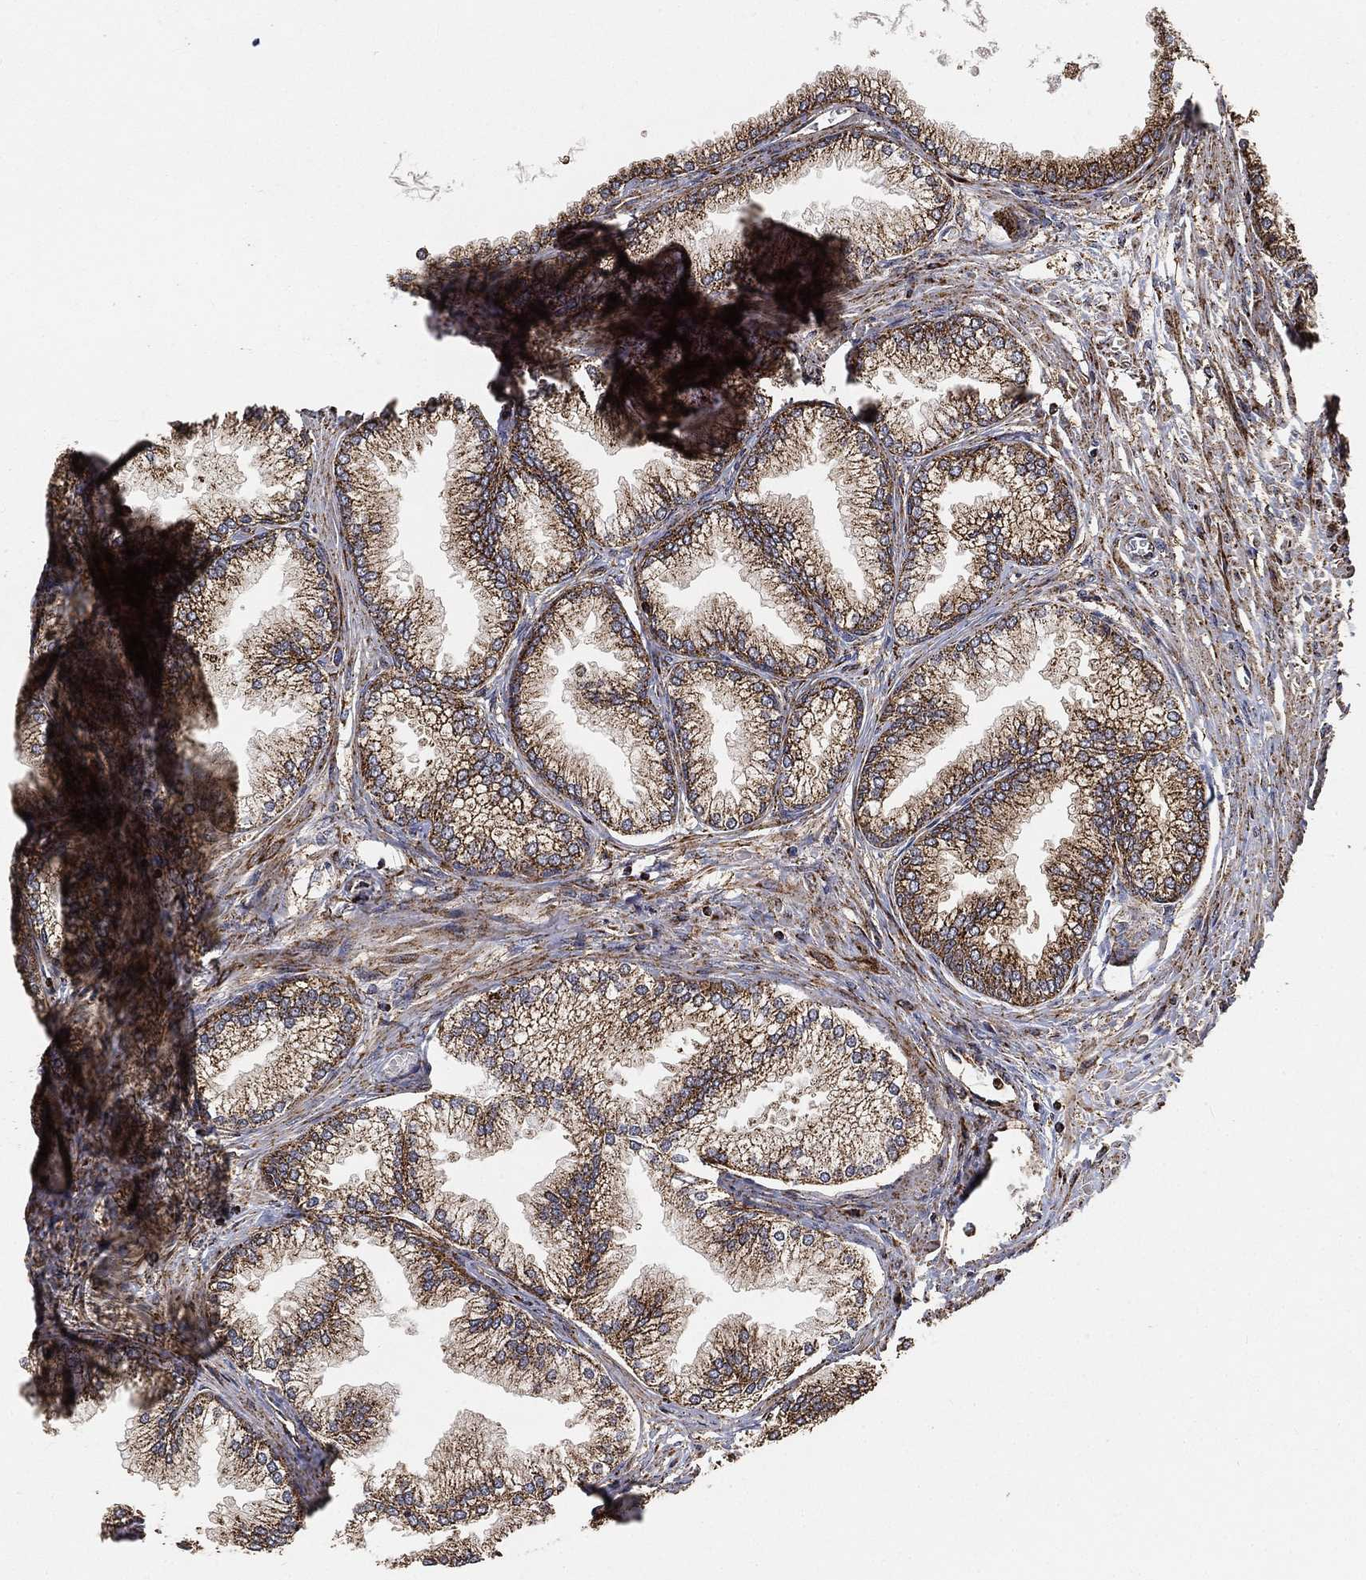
{"staining": {"intensity": "strong", "quantity": ">75%", "location": "cytoplasmic/membranous"}, "tissue": "prostate", "cell_type": "Glandular cells", "image_type": "normal", "snomed": [{"axis": "morphology", "description": "Normal tissue, NOS"}, {"axis": "topography", "description": "Prostate"}], "caption": "High-magnification brightfield microscopy of benign prostate stained with DAB (3,3'-diaminobenzidine) (brown) and counterstained with hematoxylin (blue). glandular cells exhibit strong cytoplasmic/membranous staining is appreciated in about>75% of cells.", "gene": "SLC38A7", "patient": {"sex": "male", "age": 72}}